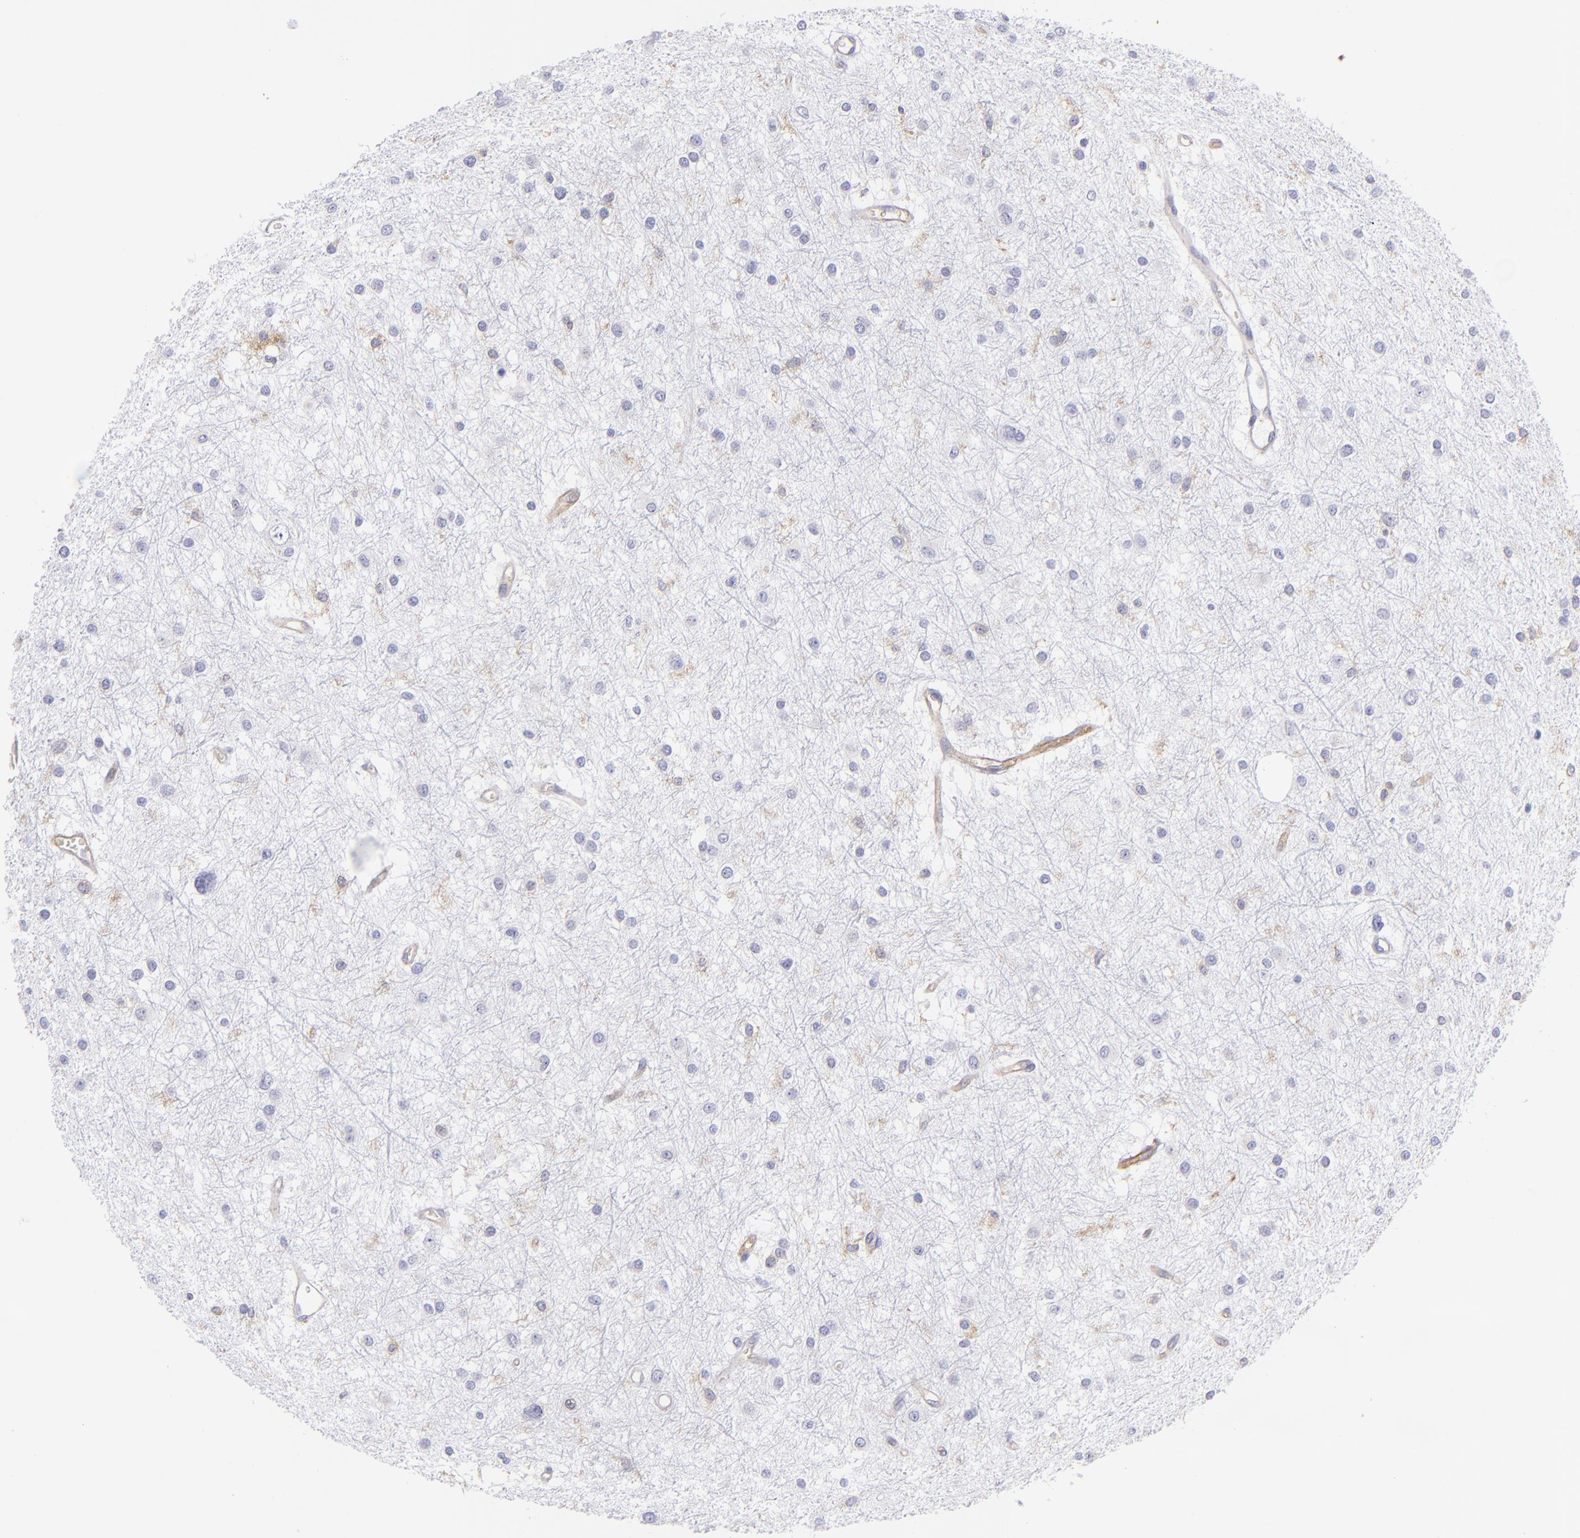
{"staining": {"intensity": "negative", "quantity": "none", "location": "none"}, "tissue": "glioma", "cell_type": "Tumor cells", "image_type": "cancer", "snomed": [{"axis": "morphology", "description": "Glioma, malignant, Low grade"}, {"axis": "topography", "description": "Brain"}], "caption": "Histopathology image shows no significant protein expression in tumor cells of malignant glioma (low-grade). (Brightfield microscopy of DAB (3,3'-diaminobenzidine) immunohistochemistry (IHC) at high magnification).", "gene": "ENTPD1", "patient": {"sex": "female", "age": 36}}